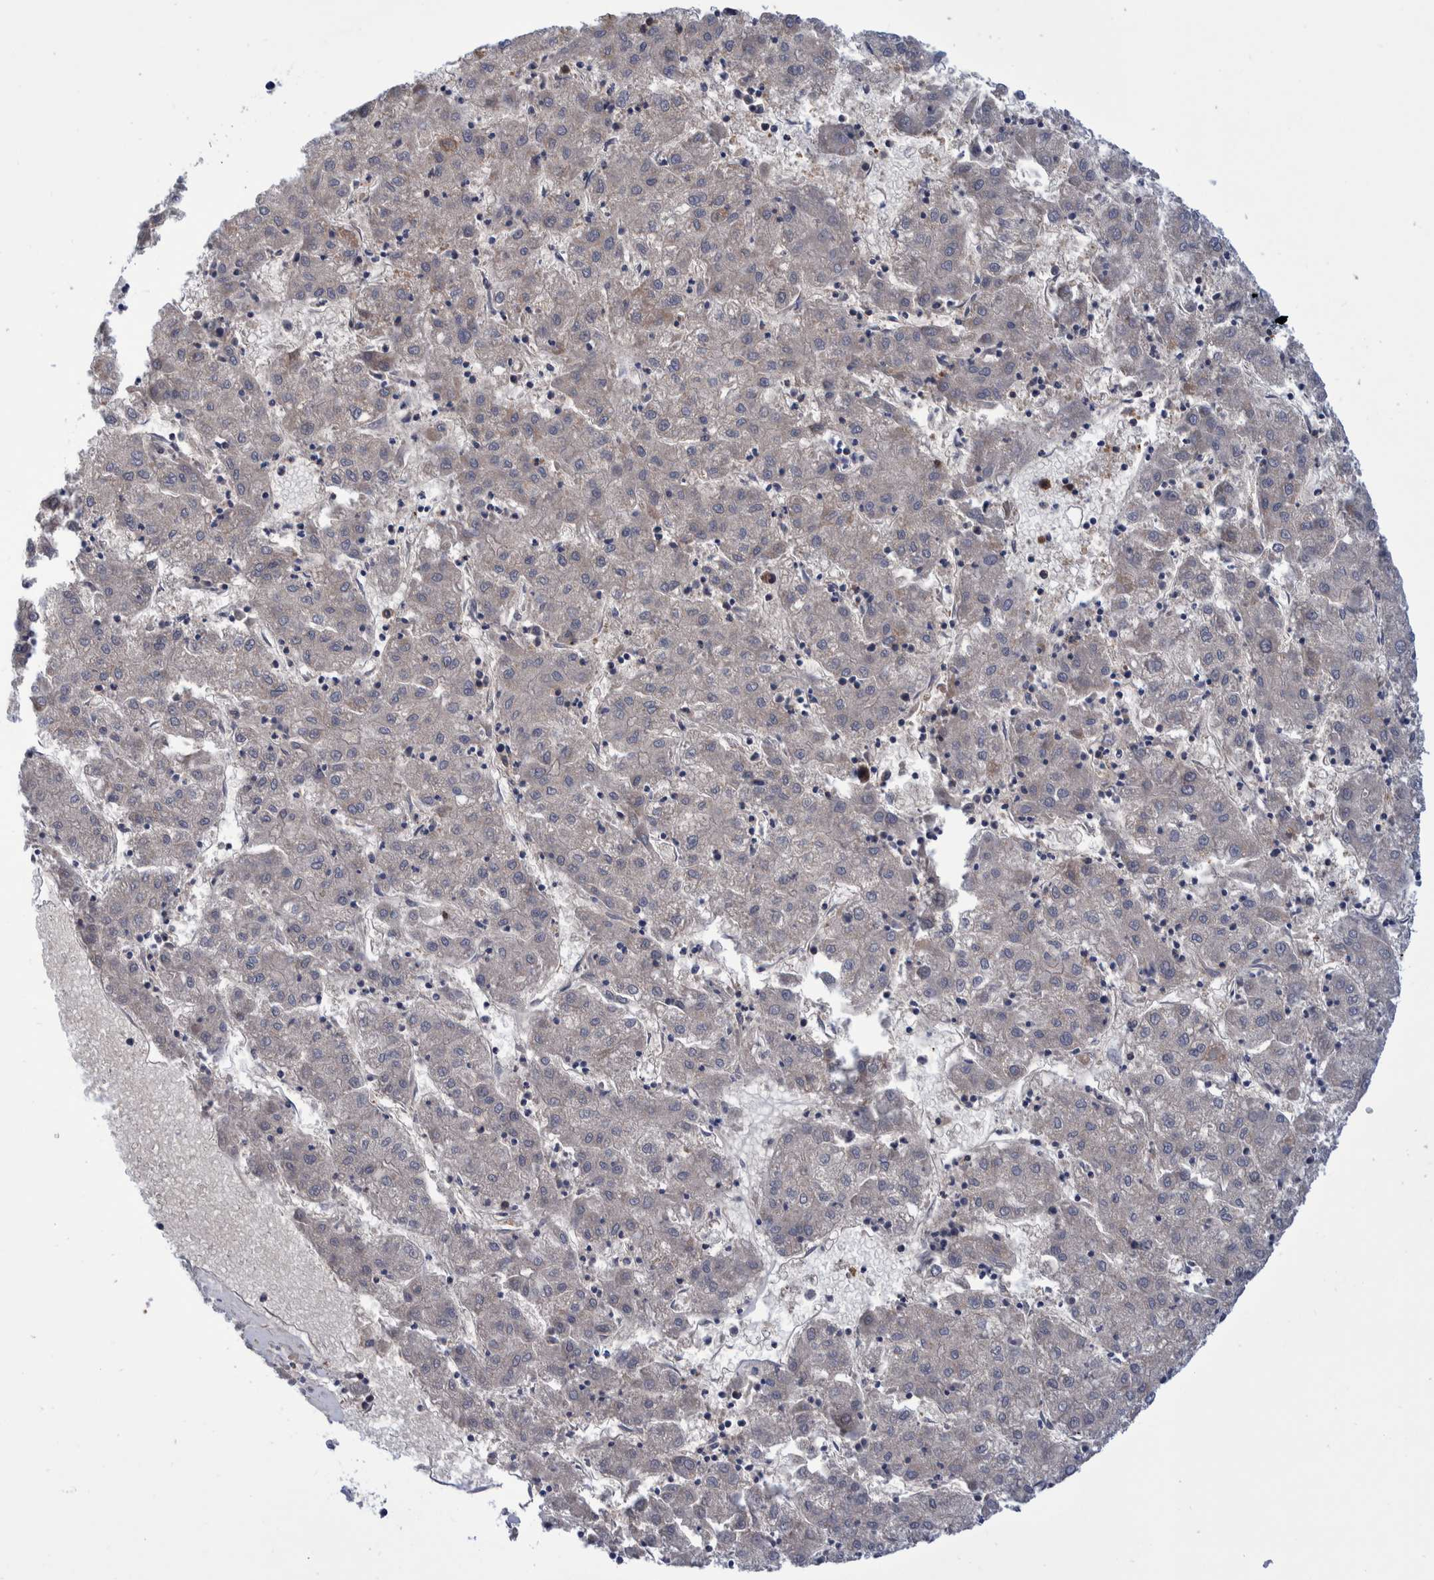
{"staining": {"intensity": "negative", "quantity": "none", "location": "none"}, "tissue": "liver cancer", "cell_type": "Tumor cells", "image_type": "cancer", "snomed": [{"axis": "morphology", "description": "Carcinoma, Hepatocellular, NOS"}, {"axis": "topography", "description": "Liver"}], "caption": "High power microscopy histopathology image of an immunohistochemistry (IHC) photomicrograph of hepatocellular carcinoma (liver), revealing no significant positivity in tumor cells. (DAB IHC, high magnification).", "gene": "PFAS", "patient": {"sex": "male", "age": 72}}